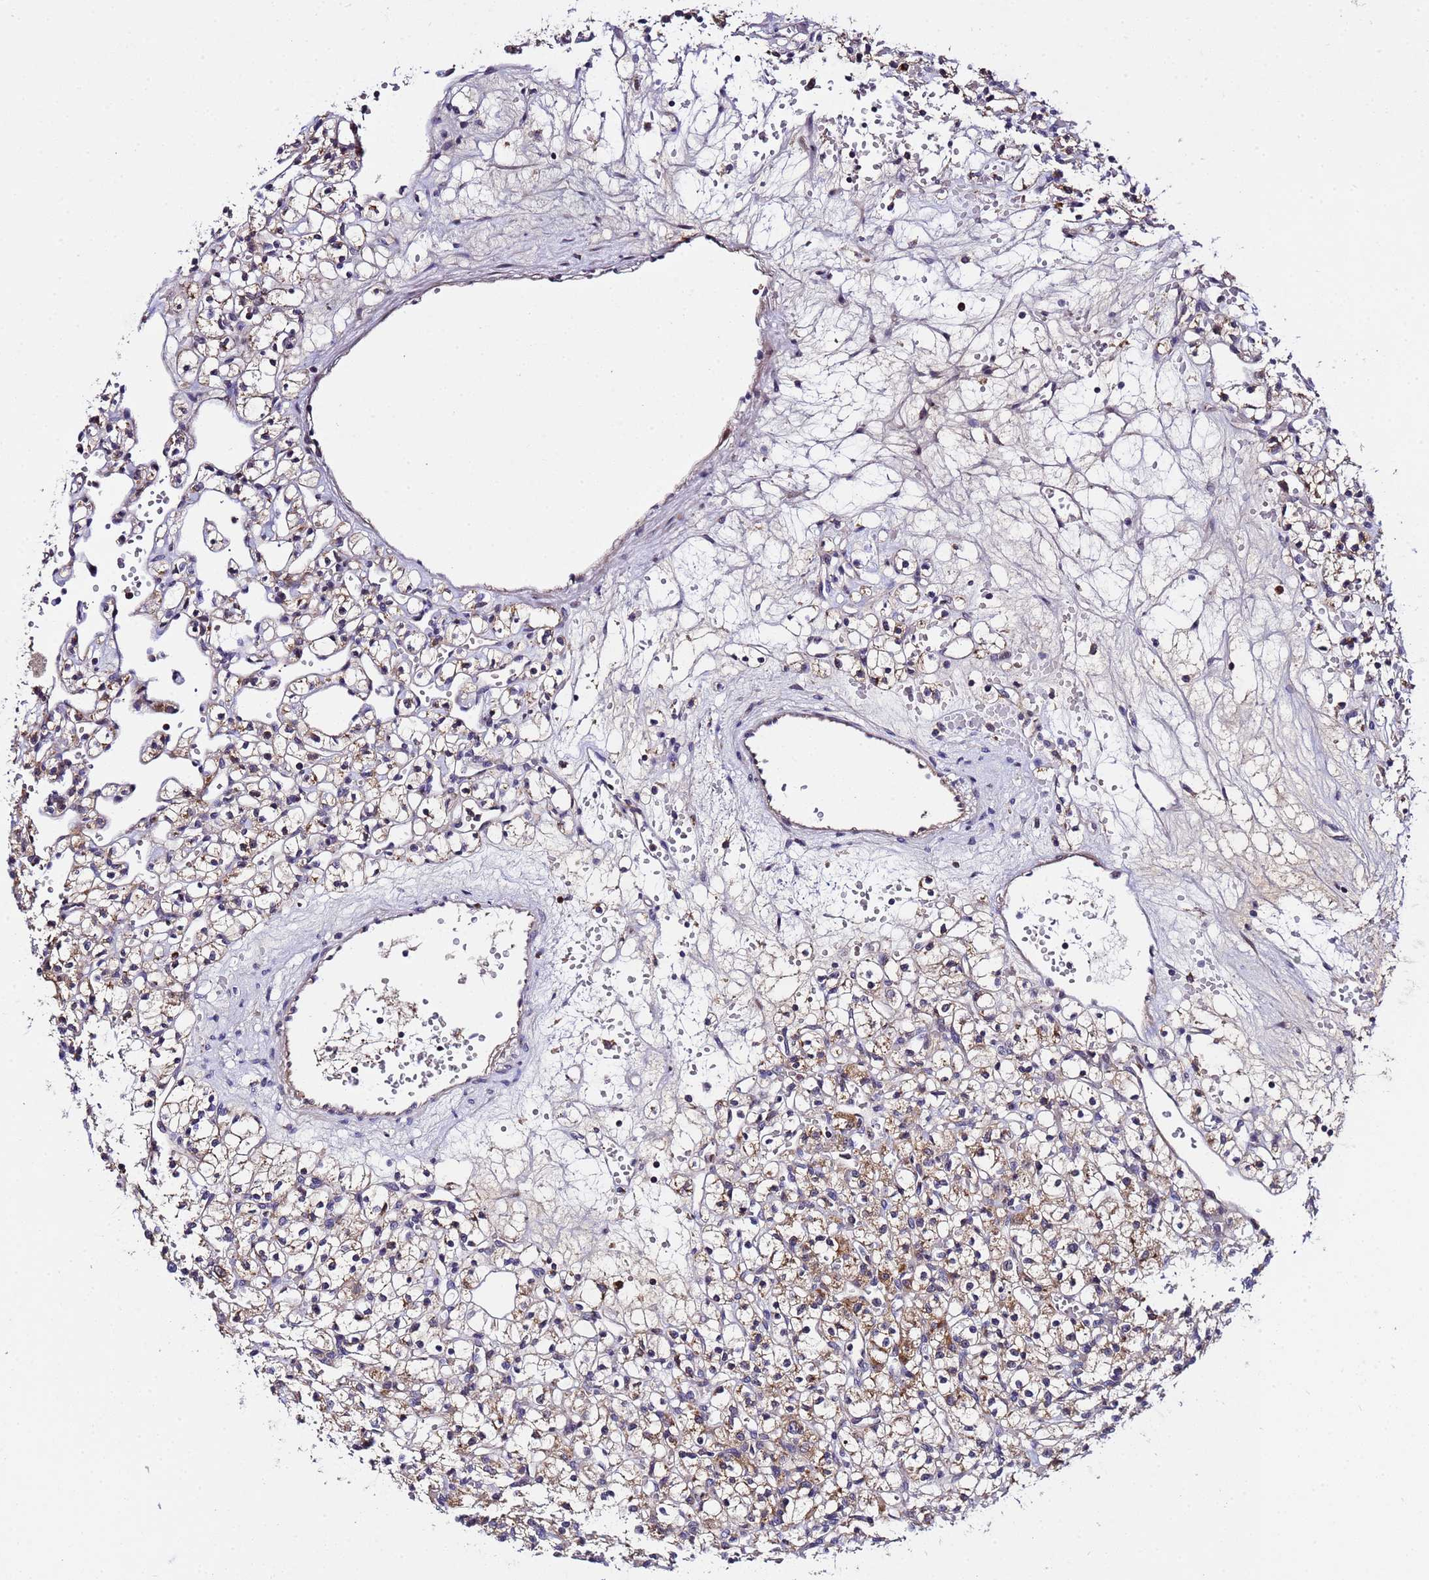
{"staining": {"intensity": "moderate", "quantity": "<25%", "location": "cytoplasmic/membranous"}, "tissue": "renal cancer", "cell_type": "Tumor cells", "image_type": "cancer", "snomed": [{"axis": "morphology", "description": "Adenocarcinoma, NOS"}, {"axis": "topography", "description": "Kidney"}], "caption": "Tumor cells demonstrate low levels of moderate cytoplasmic/membranous positivity in approximately <25% of cells in adenocarcinoma (renal).", "gene": "PLXDC2", "patient": {"sex": "female", "age": 59}}